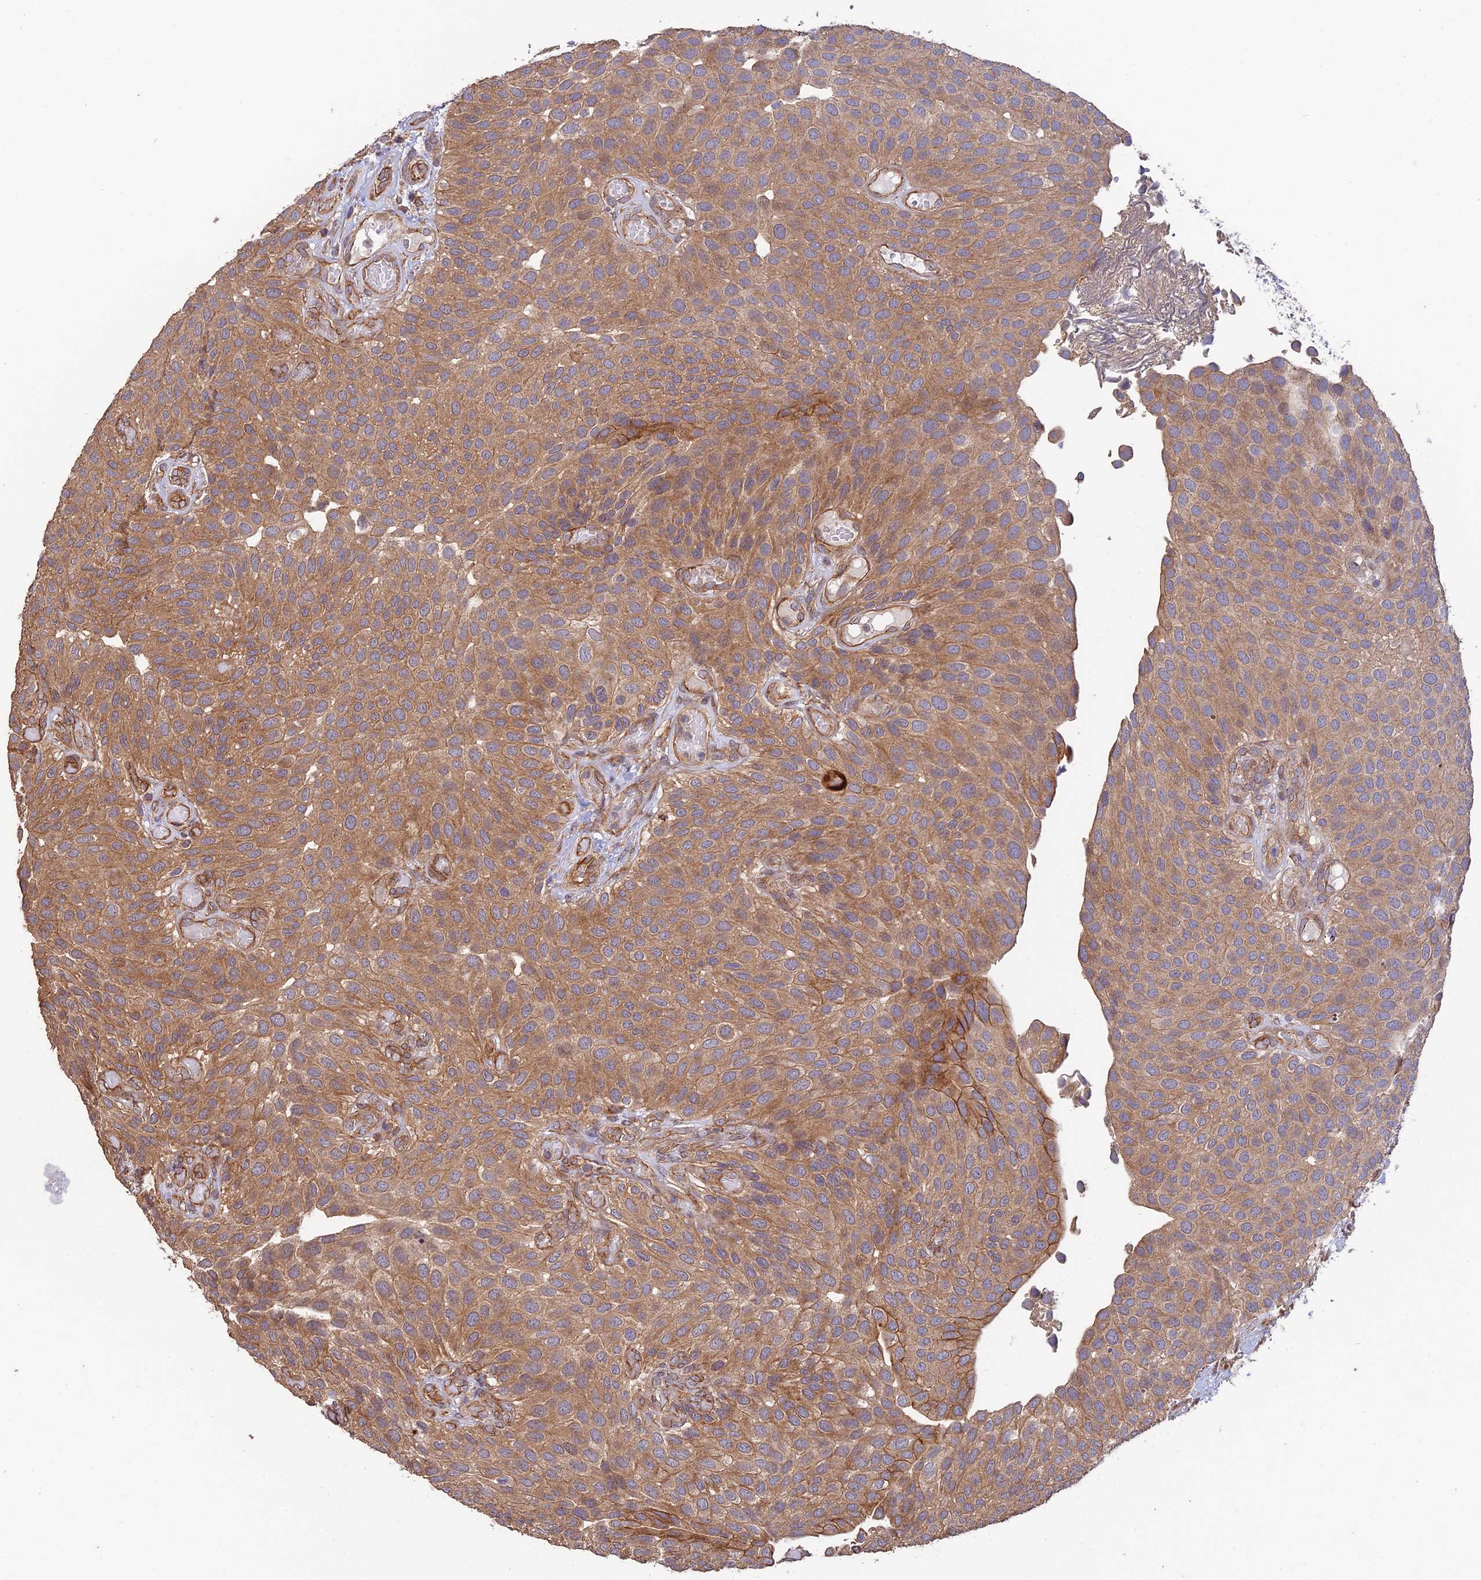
{"staining": {"intensity": "moderate", "quantity": ">75%", "location": "cytoplasmic/membranous"}, "tissue": "urothelial cancer", "cell_type": "Tumor cells", "image_type": "cancer", "snomed": [{"axis": "morphology", "description": "Urothelial carcinoma, Low grade"}, {"axis": "topography", "description": "Urinary bladder"}], "caption": "A histopathology image showing moderate cytoplasmic/membranous positivity in approximately >75% of tumor cells in urothelial cancer, as visualized by brown immunohistochemical staining.", "gene": "HOMER2", "patient": {"sex": "male", "age": 89}}